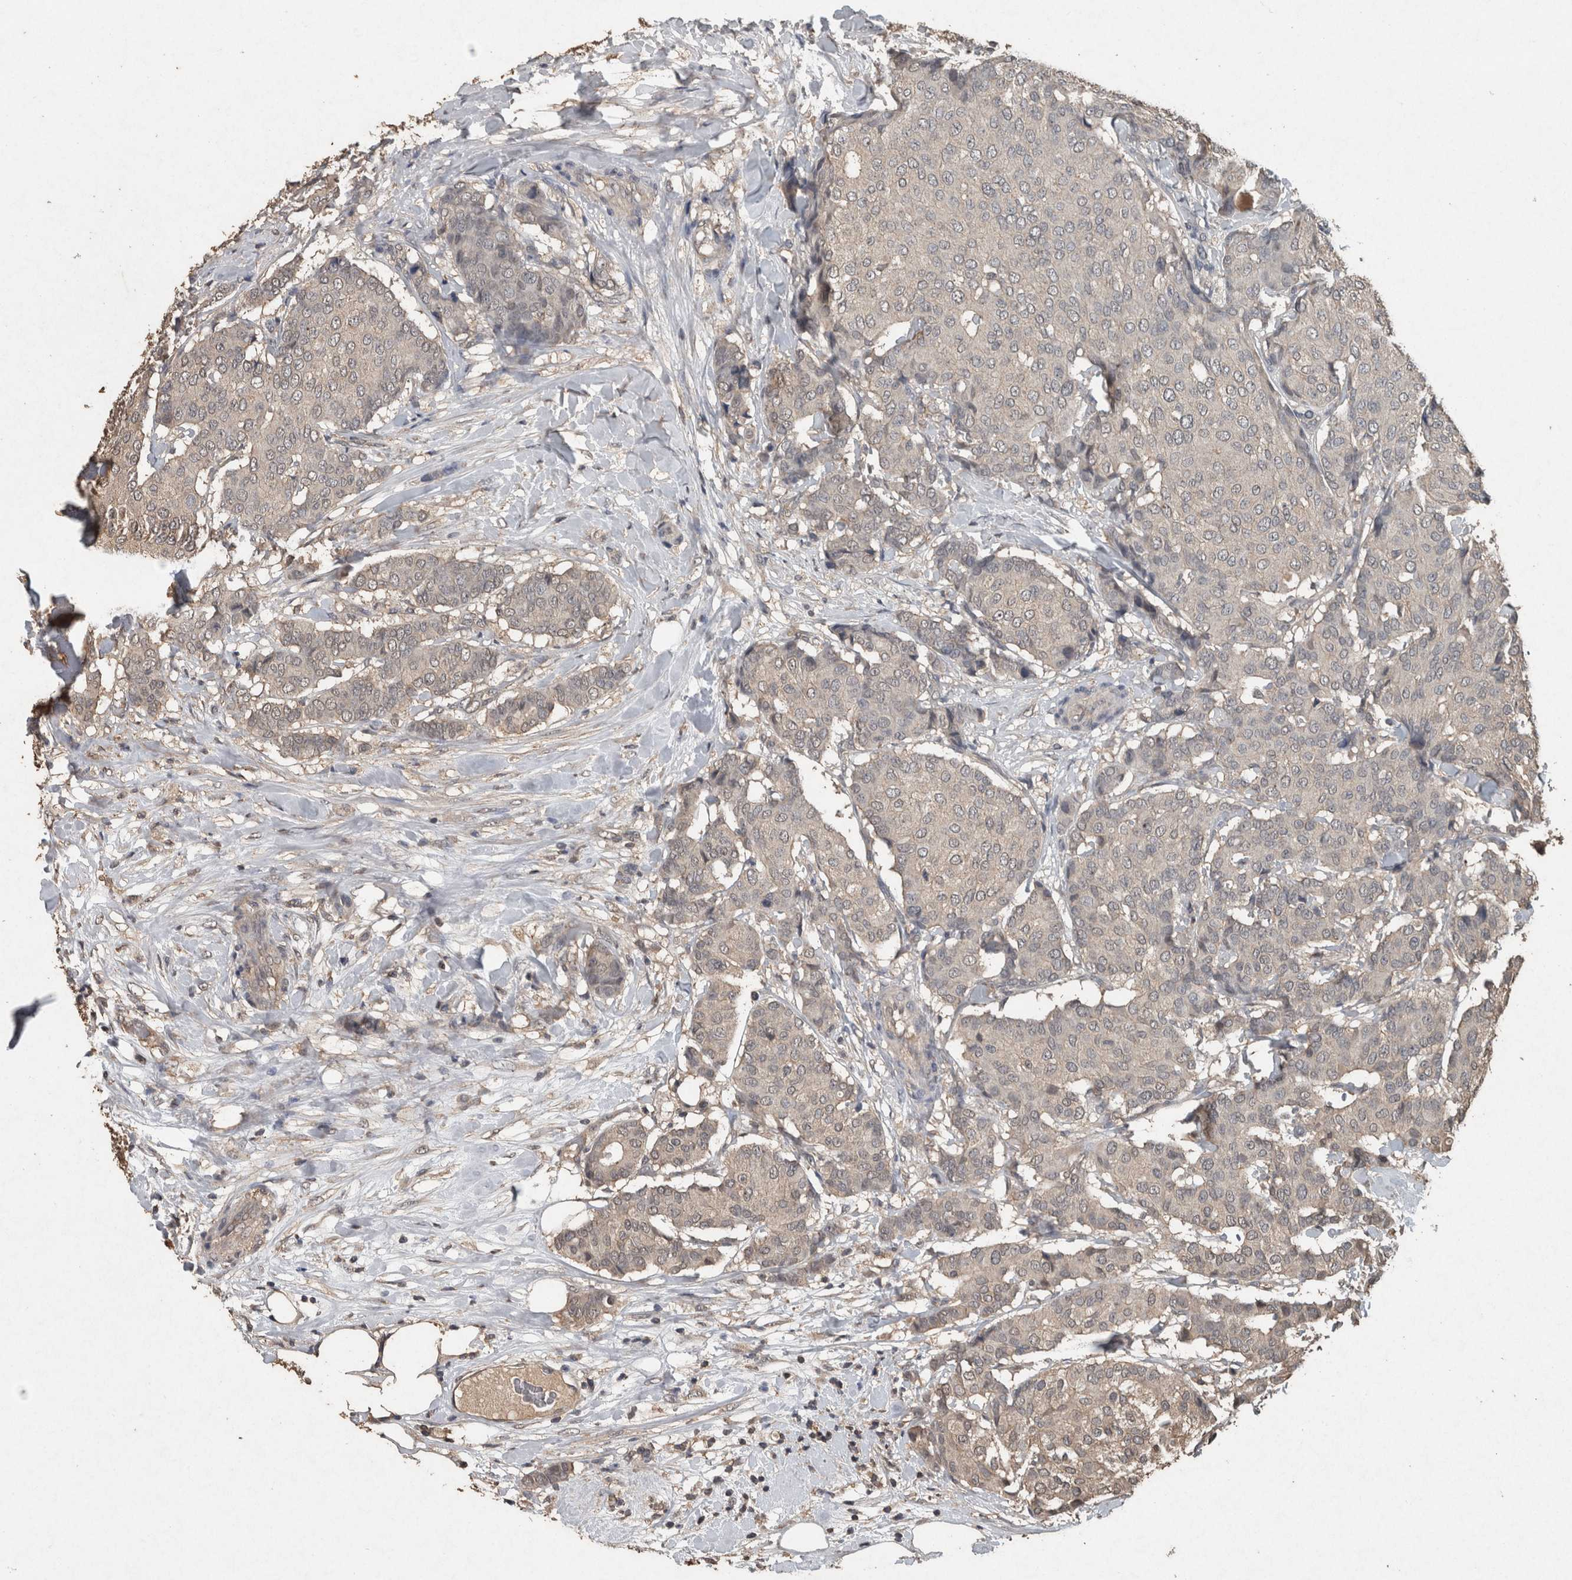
{"staining": {"intensity": "weak", "quantity": "<25%", "location": "cytoplasmic/membranous"}, "tissue": "breast cancer", "cell_type": "Tumor cells", "image_type": "cancer", "snomed": [{"axis": "morphology", "description": "Duct carcinoma"}, {"axis": "topography", "description": "Breast"}], "caption": "High magnification brightfield microscopy of breast intraductal carcinoma stained with DAB (brown) and counterstained with hematoxylin (blue): tumor cells show no significant expression. Brightfield microscopy of immunohistochemistry stained with DAB (brown) and hematoxylin (blue), captured at high magnification.", "gene": "FGFRL1", "patient": {"sex": "female", "age": 75}}